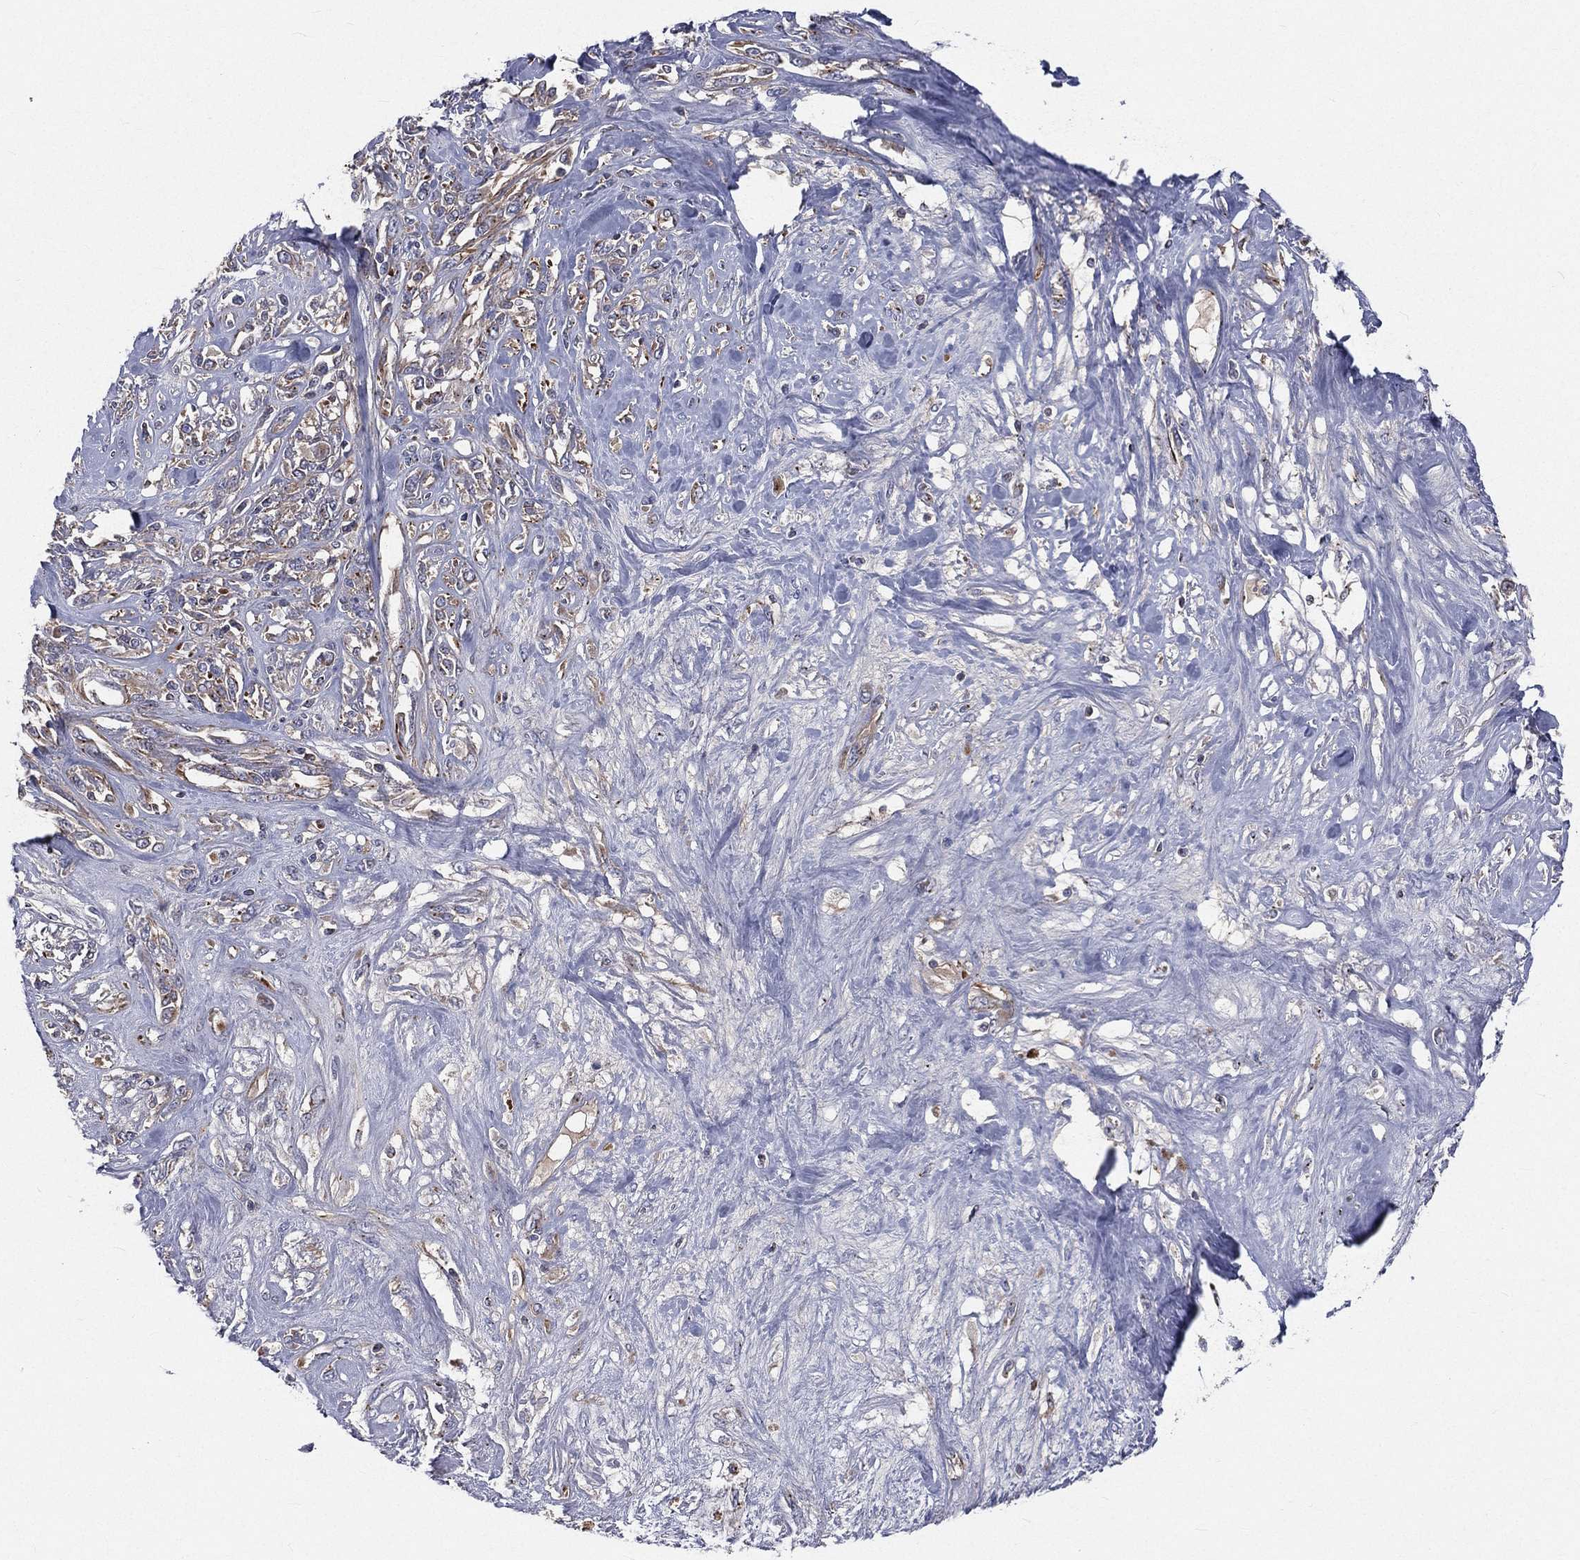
{"staining": {"intensity": "weak", "quantity": ">75%", "location": "cytoplasmic/membranous"}, "tissue": "melanoma", "cell_type": "Tumor cells", "image_type": "cancer", "snomed": [{"axis": "morphology", "description": "Malignant melanoma, NOS"}, {"axis": "topography", "description": "Skin"}], "caption": "Immunohistochemical staining of melanoma displays weak cytoplasmic/membranous protein positivity in approximately >75% of tumor cells.", "gene": "CROCC", "patient": {"sex": "female", "age": 91}}